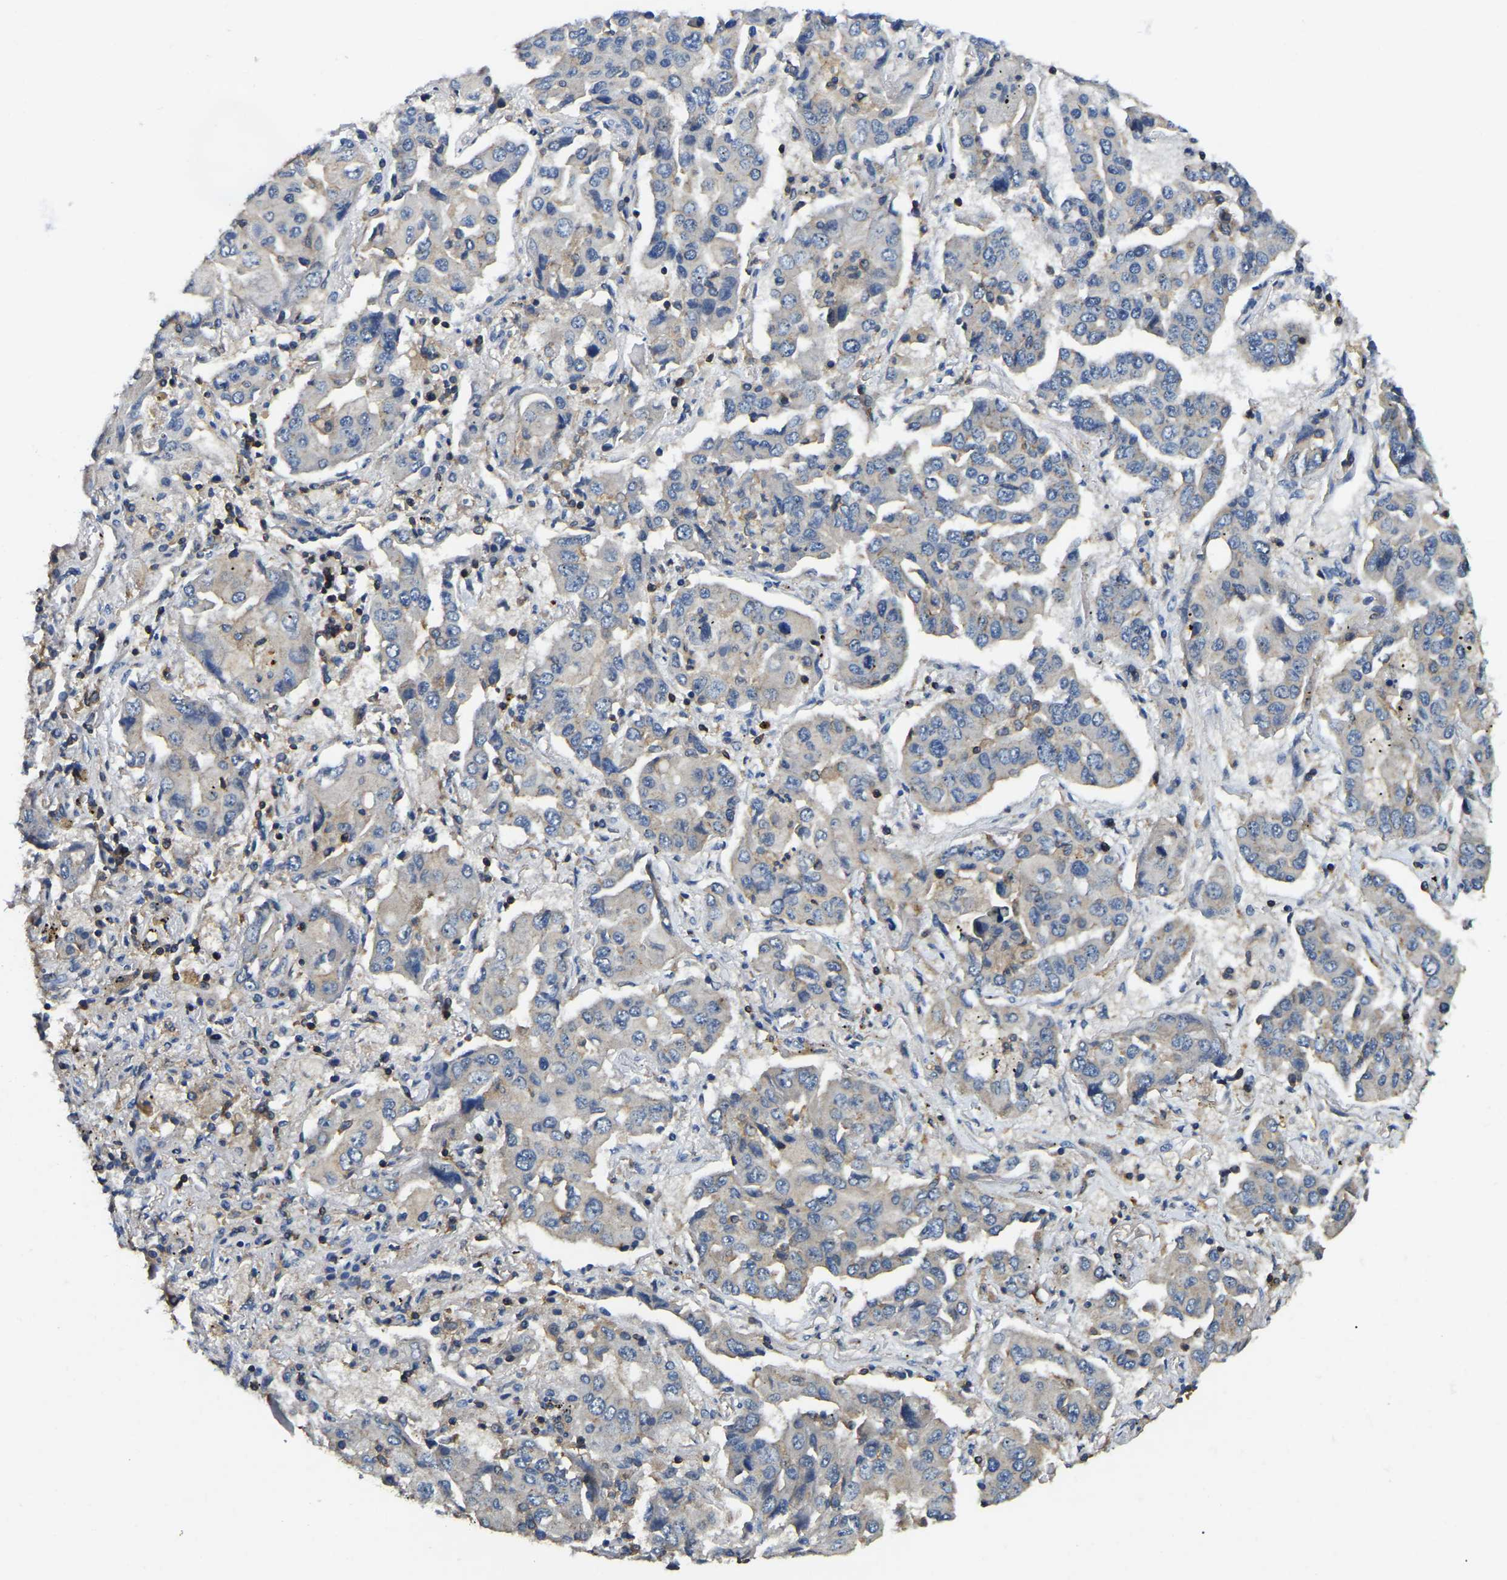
{"staining": {"intensity": "negative", "quantity": "none", "location": "none"}, "tissue": "lung cancer", "cell_type": "Tumor cells", "image_type": "cancer", "snomed": [{"axis": "morphology", "description": "Adenocarcinoma, NOS"}, {"axis": "topography", "description": "Lung"}], "caption": "A micrograph of adenocarcinoma (lung) stained for a protein demonstrates no brown staining in tumor cells. The staining was performed using DAB to visualize the protein expression in brown, while the nuclei were stained in blue with hematoxylin (Magnification: 20x).", "gene": "SMPD2", "patient": {"sex": "female", "age": 65}}